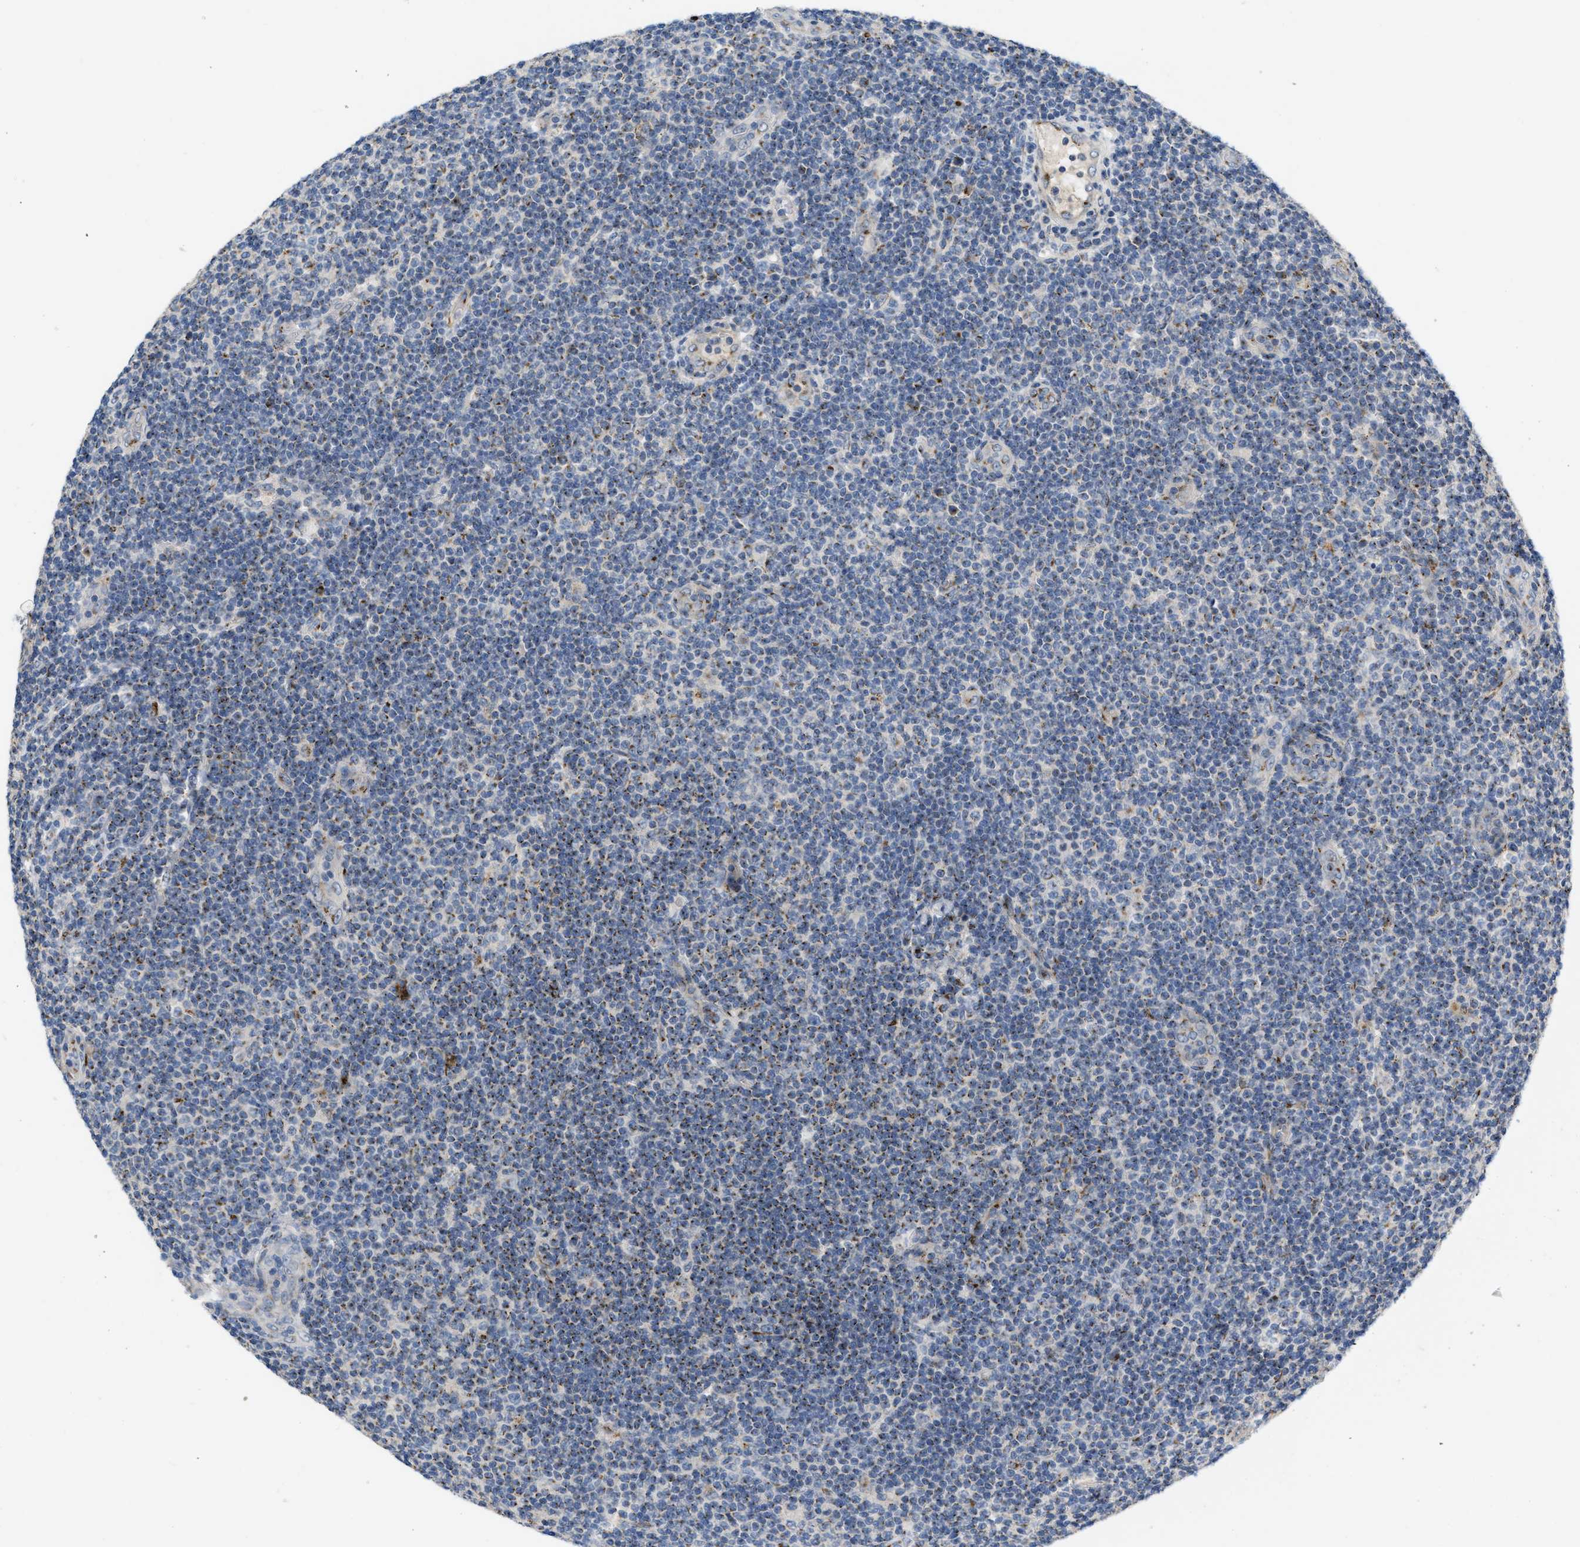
{"staining": {"intensity": "moderate", "quantity": "25%-75%", "location": "cytoplasmic/membranous"}, "tissue": "lymphoma", "cell_type": "Tumor cells", "image_type": "cancer", "snomed": [{"axis": "morphology", "description": "Malignant lymphoma, non-Hodgkin's type, Low grade"}, {"axis": "topography", "description": "Lymph node"}], "caption": "Human low-grade malignant lymphoma, non-Hodgkin's type stained with a brown dye demonstrates moderate cytoplasmic/membranous positive positivity in approximately 25%-75% of tumor cells.", "gene": "ZNF70", "patient": {"sex": "male", "age": 83}}